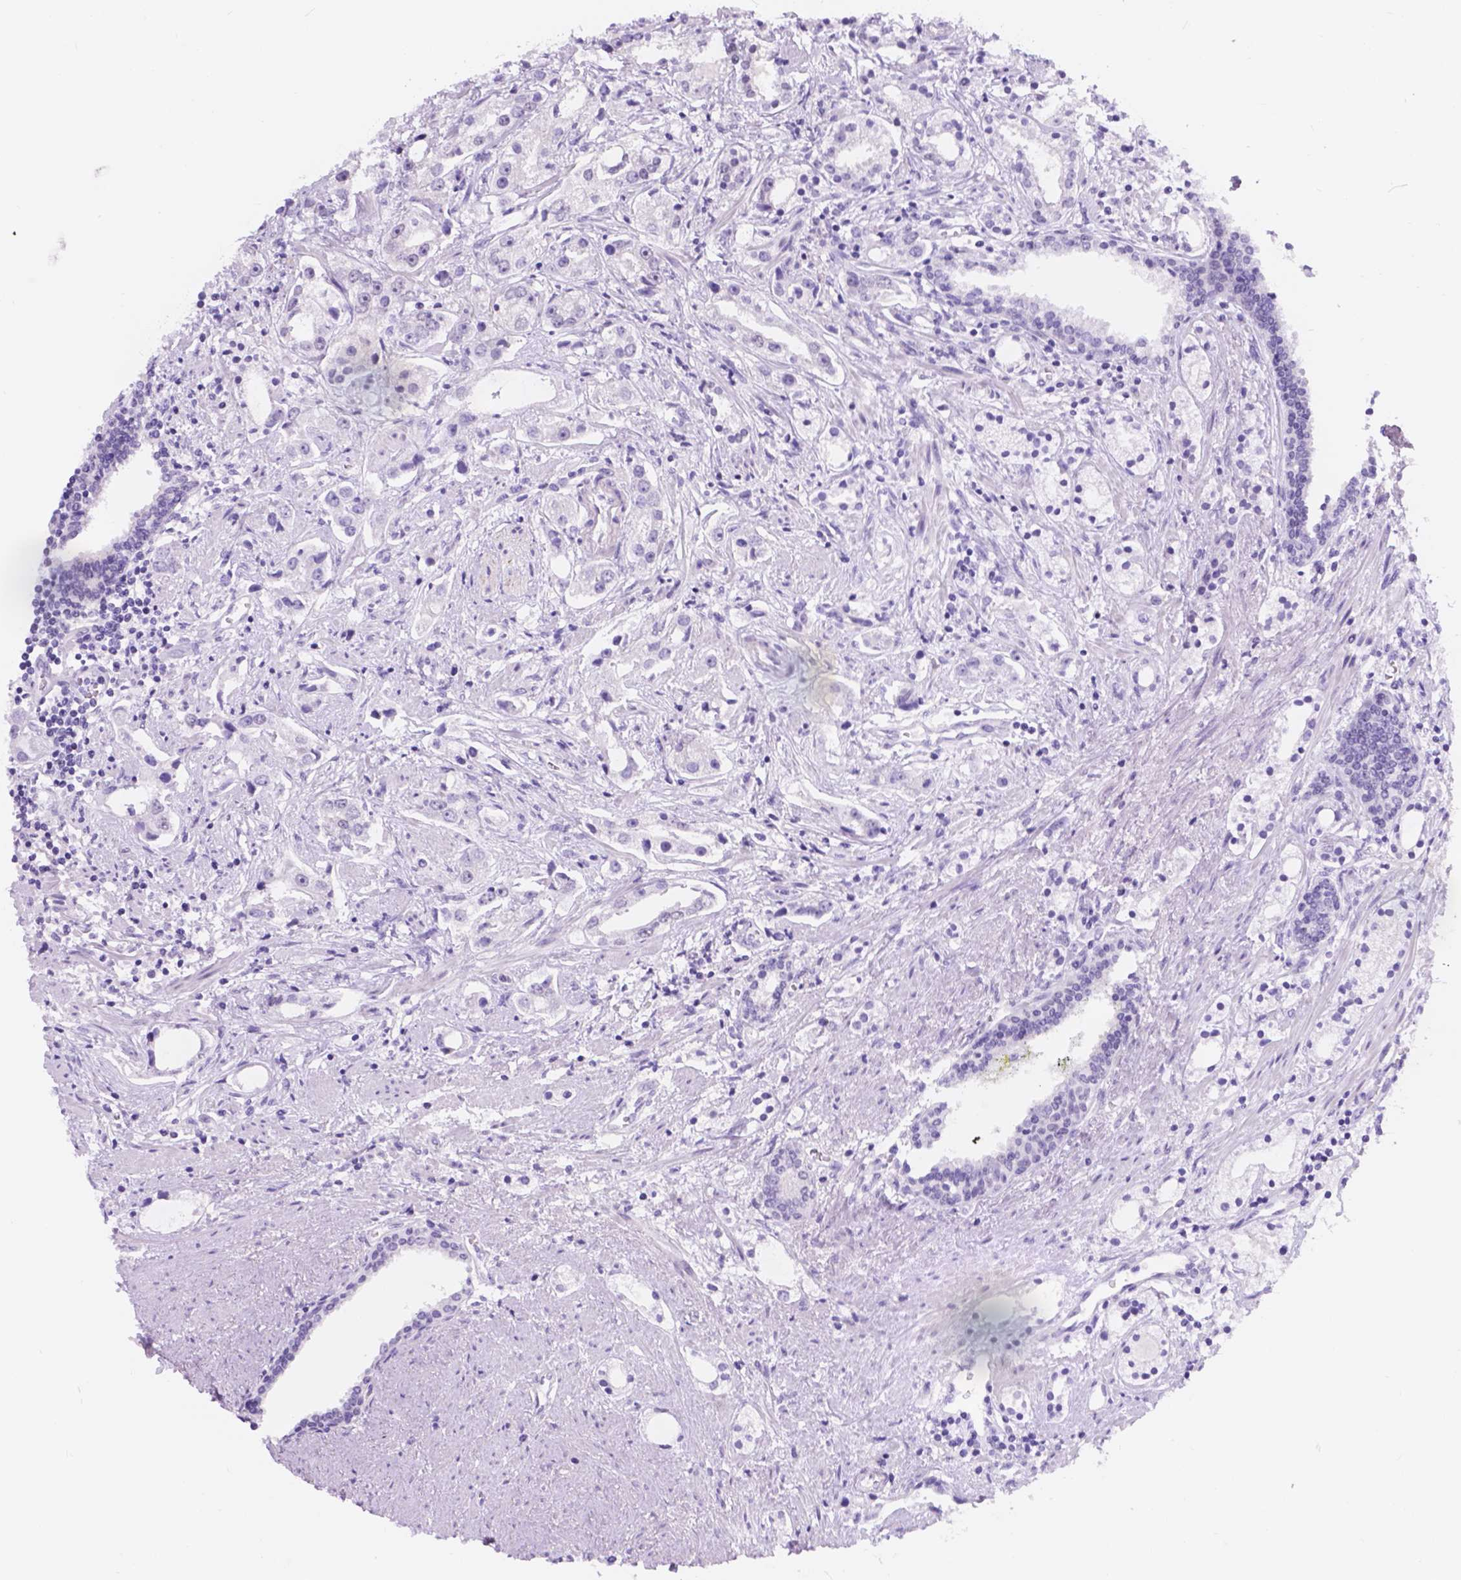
{"staining": {"intensity": "negative", "quantity": "none", "location": "none"}, "tissue": "prostate cancer", "cell_type": "Tumor cells", "image_type": "cancer", "snomed": [{"axis": "morphology", "description": "Adenocarcinoma, Medium grade"}, {"axis": "topography", "description": "Prostate"}], "caption": "DAB immunohistochemical staining of prostate cancer (medium-grade adenocarcinoma) demonstrates no significant expression in tumor cells.", "gene": "DCC", "patient": {"sex": "male", "age": 57}}